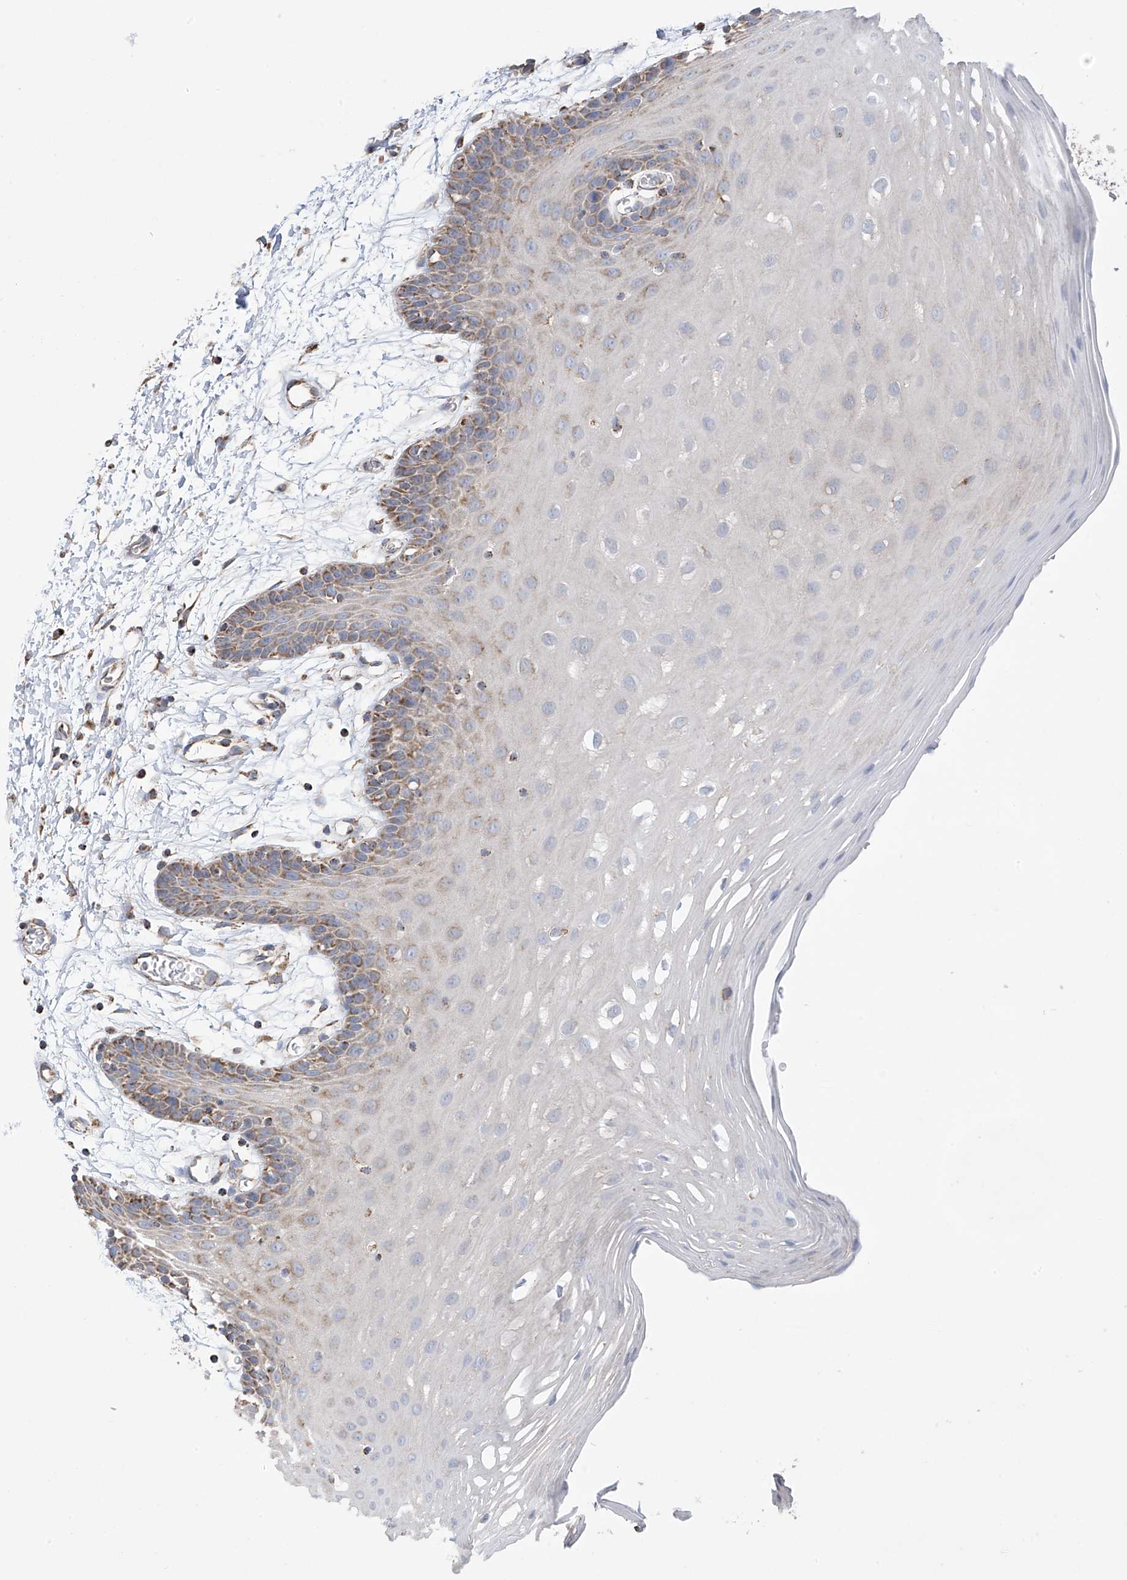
{"staining": {"intensity": "moderate", "quantity": ">75%", "location": "cytoplasmic/membranous"}, "tissue": "oral mucosa", "cell_type": "Squamous epithelial cells", "image_type": "normal", "snomed": [{"axis": "morphology", "description": "Normal tissue, NOS"}, {"axis": "topography", "description": "Skeletal muscle"}, {"axis": "topography", "description": "Oral tissue"}, {"axis": "topography", "description": "Salivary gland"}, {"axis": "topography", "description": "Peripheral nerve tissue"}], "caption": "IHC (DAB (3,3'-diaminobenzidine)) staining of benign oral mucosa displays moderate cytoplasmic/membranous protein positivity in about >75% of squamous epithelial cells.", "gene": "PNPT1", "patient": {"sex": "male", "age": 54}}